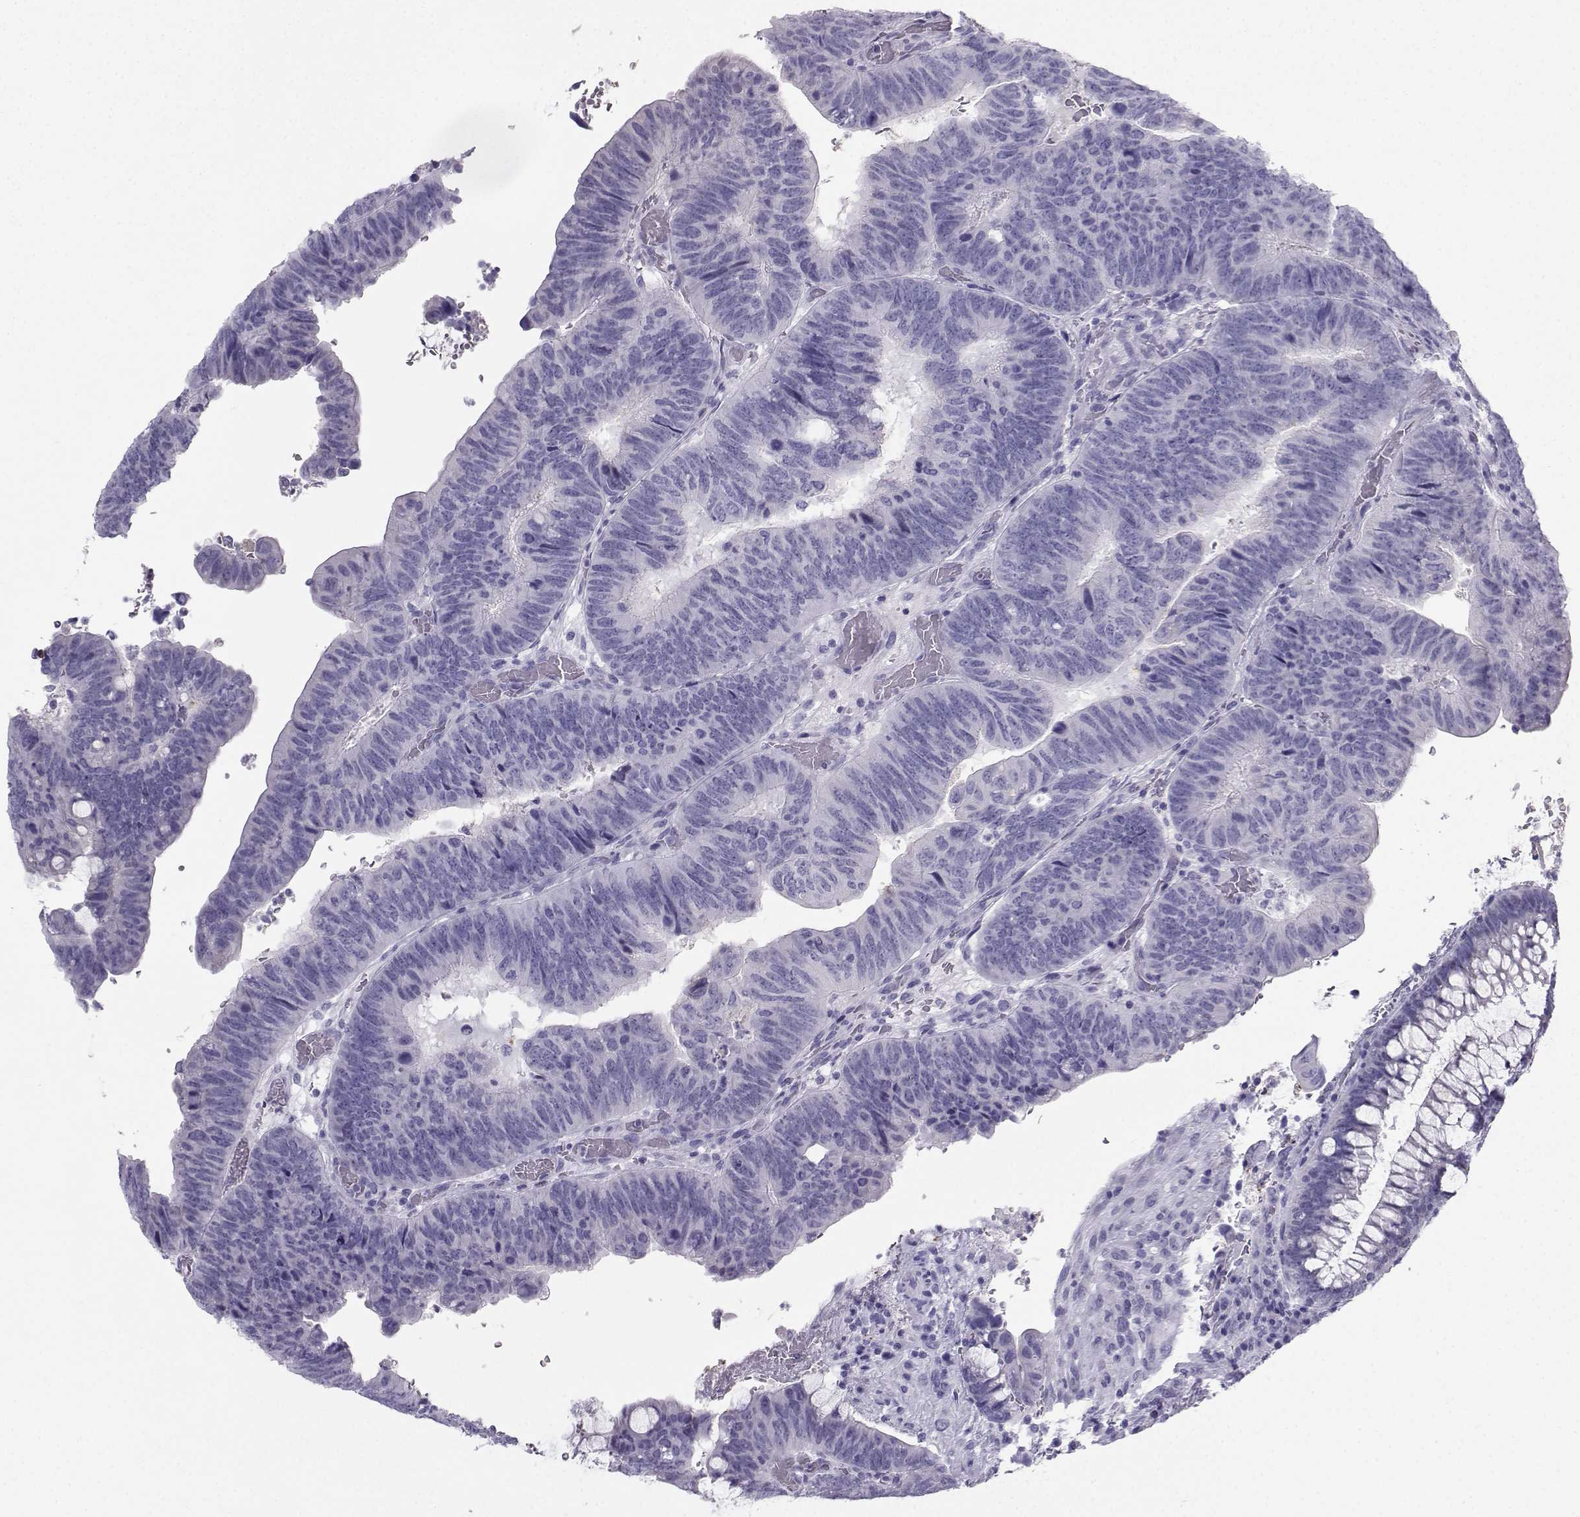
{"staining": {"intensity": "negative", "quantity": "none", "location": "none"}, "tissue": "colorectal cancer", "cell_type": "Tumor cells", "image_type": "cancer", "snomed": [{"axis": "morphology", "description": "Normal tissue, NOS"}, {"axis": "morphology", "description": "Adenocarcinoma, NOS"}, {"axis": "topography", "description": "Rectum"}], "caption": "Immunohistochemical staining of human adenocarcinoma (colorectal) exhibits no significant expression in tumor cells.", "gene": "IQCD", "patient": {"sex": "male", "age": 92}}